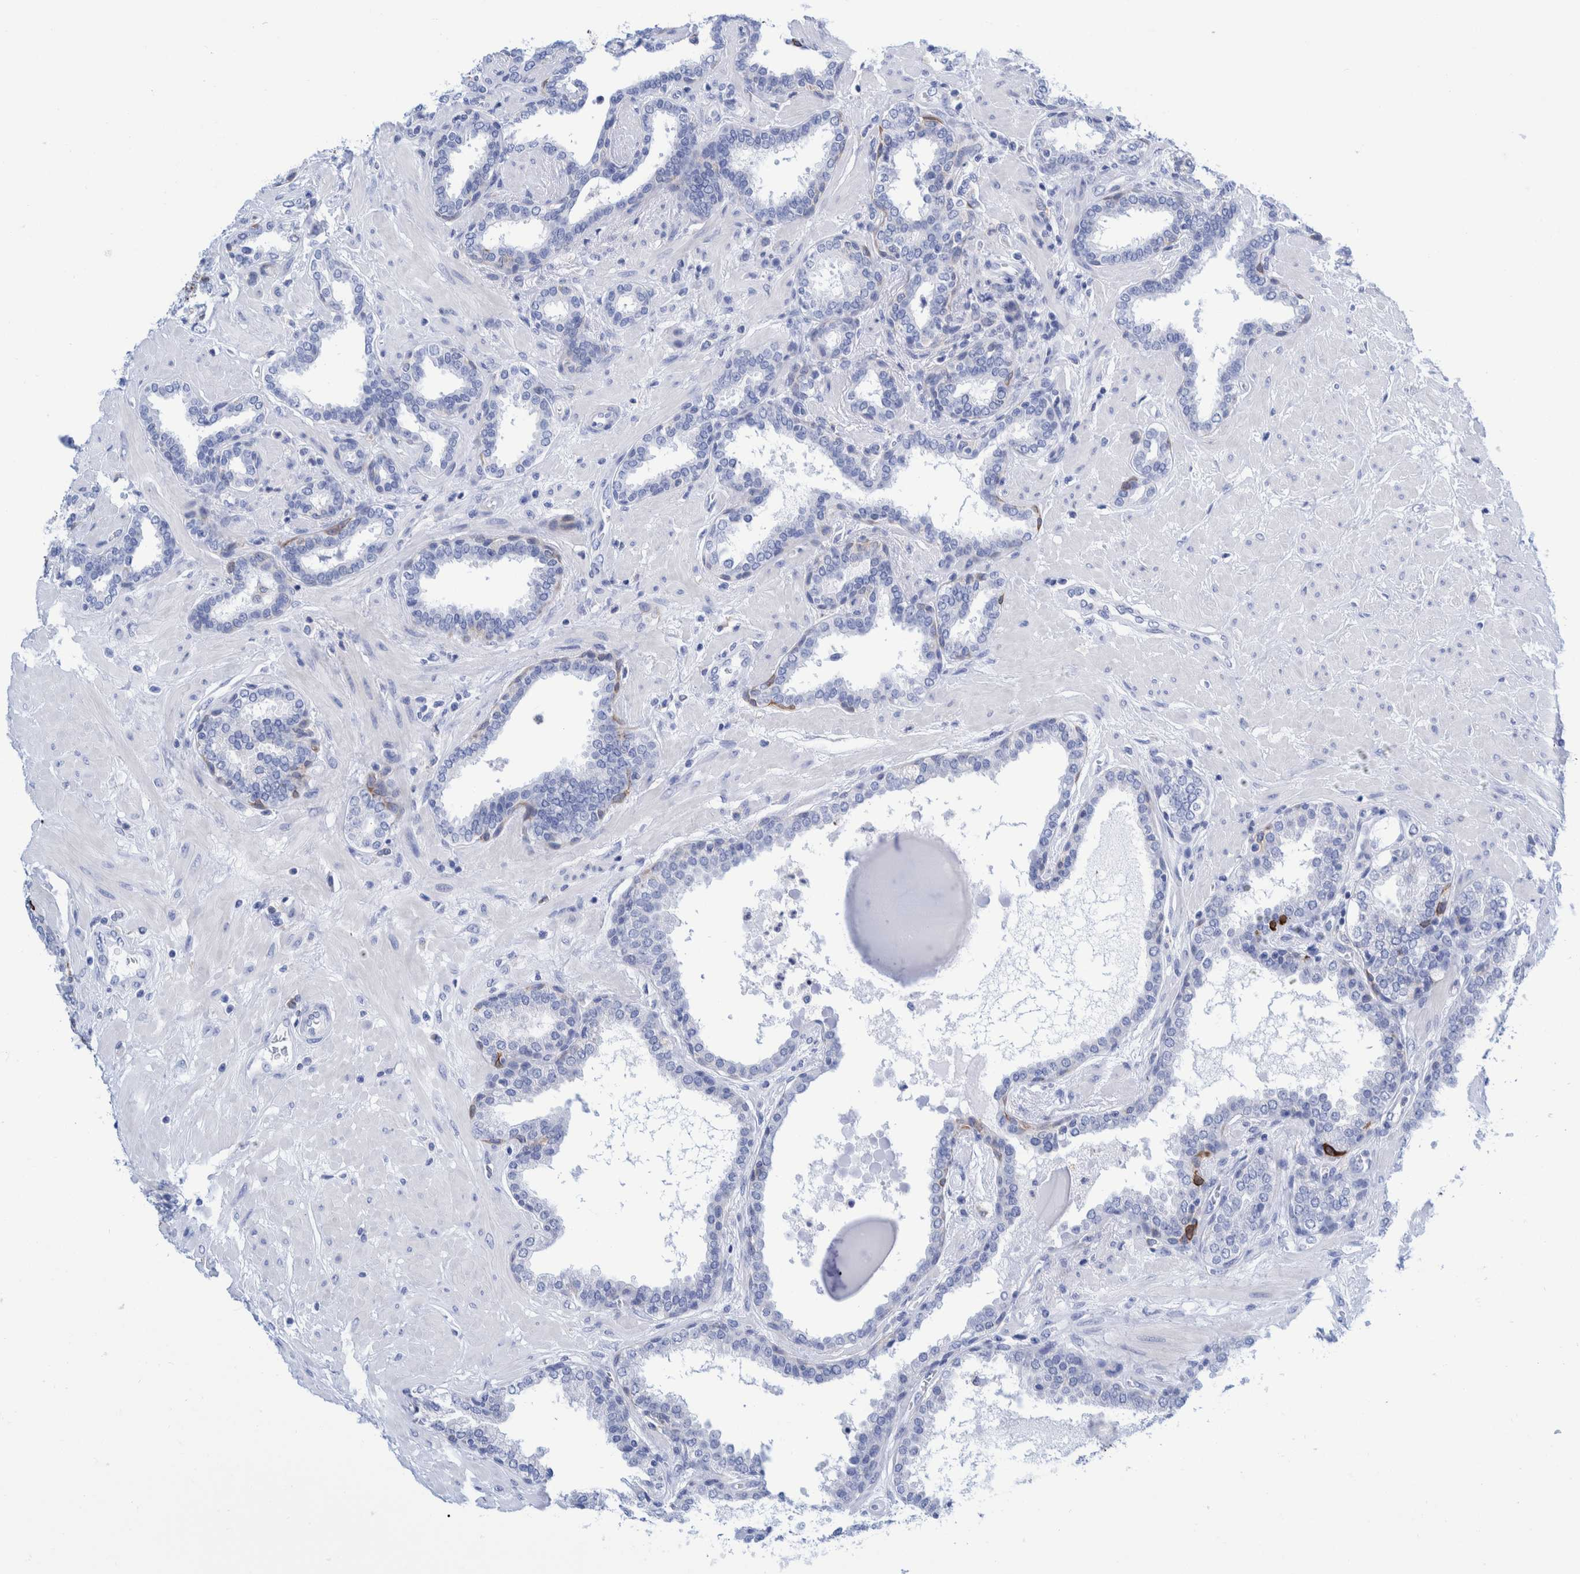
{"staining": {"intensity": "strong", "quantity": "<25%", "location": "cytoplasmic/membranous"}, "tissue": "prostate", "cell_type": "Glandular cells", "image_type": "normal", "snomed": [{"axis": "morphology", "description": "Normal tissue, NOS"}, {"axis": "topography", "description": "Prostate"}], "caption": "Strong cytoplasmic/membranous positivity is appreciated in about <25% of glandular cells in benign prostate.", "gene": "KRT14", "patient": {"sex": "male", "age": 51}}